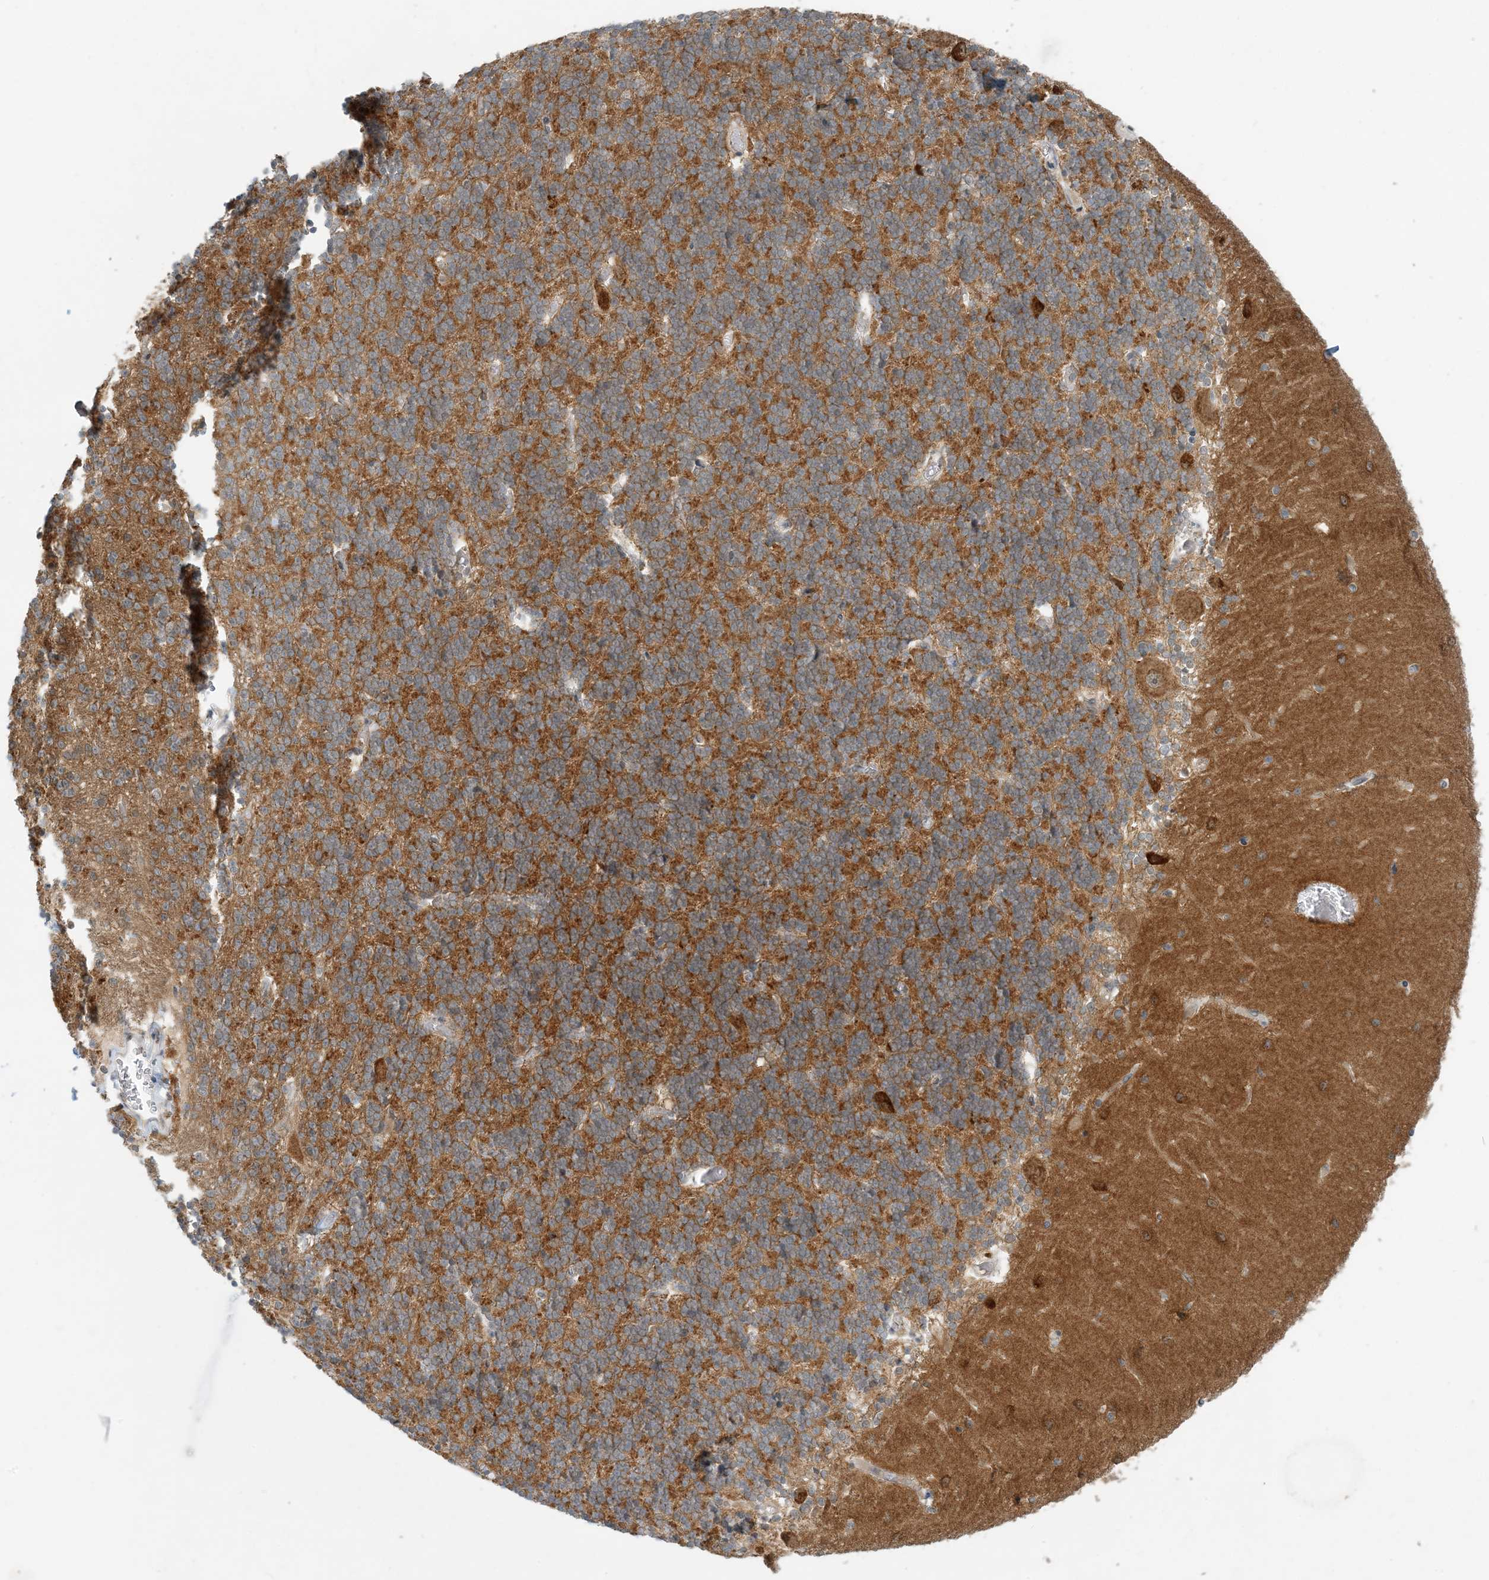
{"staining": {"intensity": "moderate", "quantity": "25%-75%", "location": "cytoplasmic/membranous"}, "tissue": "cerebellum", "cell_type": "Cells in granular layer", "image_type": "normal", "snomed": [{"axis": "morphology", "description": "Normal tissue, NOS"}, {"axis": "topography", "description": "Cerebellum"}], "caption": "The micrograph reveals immunohistochemical staining of normal cerebellum. There is moderate cytoplasmic/membranous staining is seen in about 25%-75% of cells in granular layer. Immunohistochemistry (ihc) stains the protein in brown and the nuclei are stained blue.", "gene": "OBI1", "patient": {"sex": "male", "age": 37}}